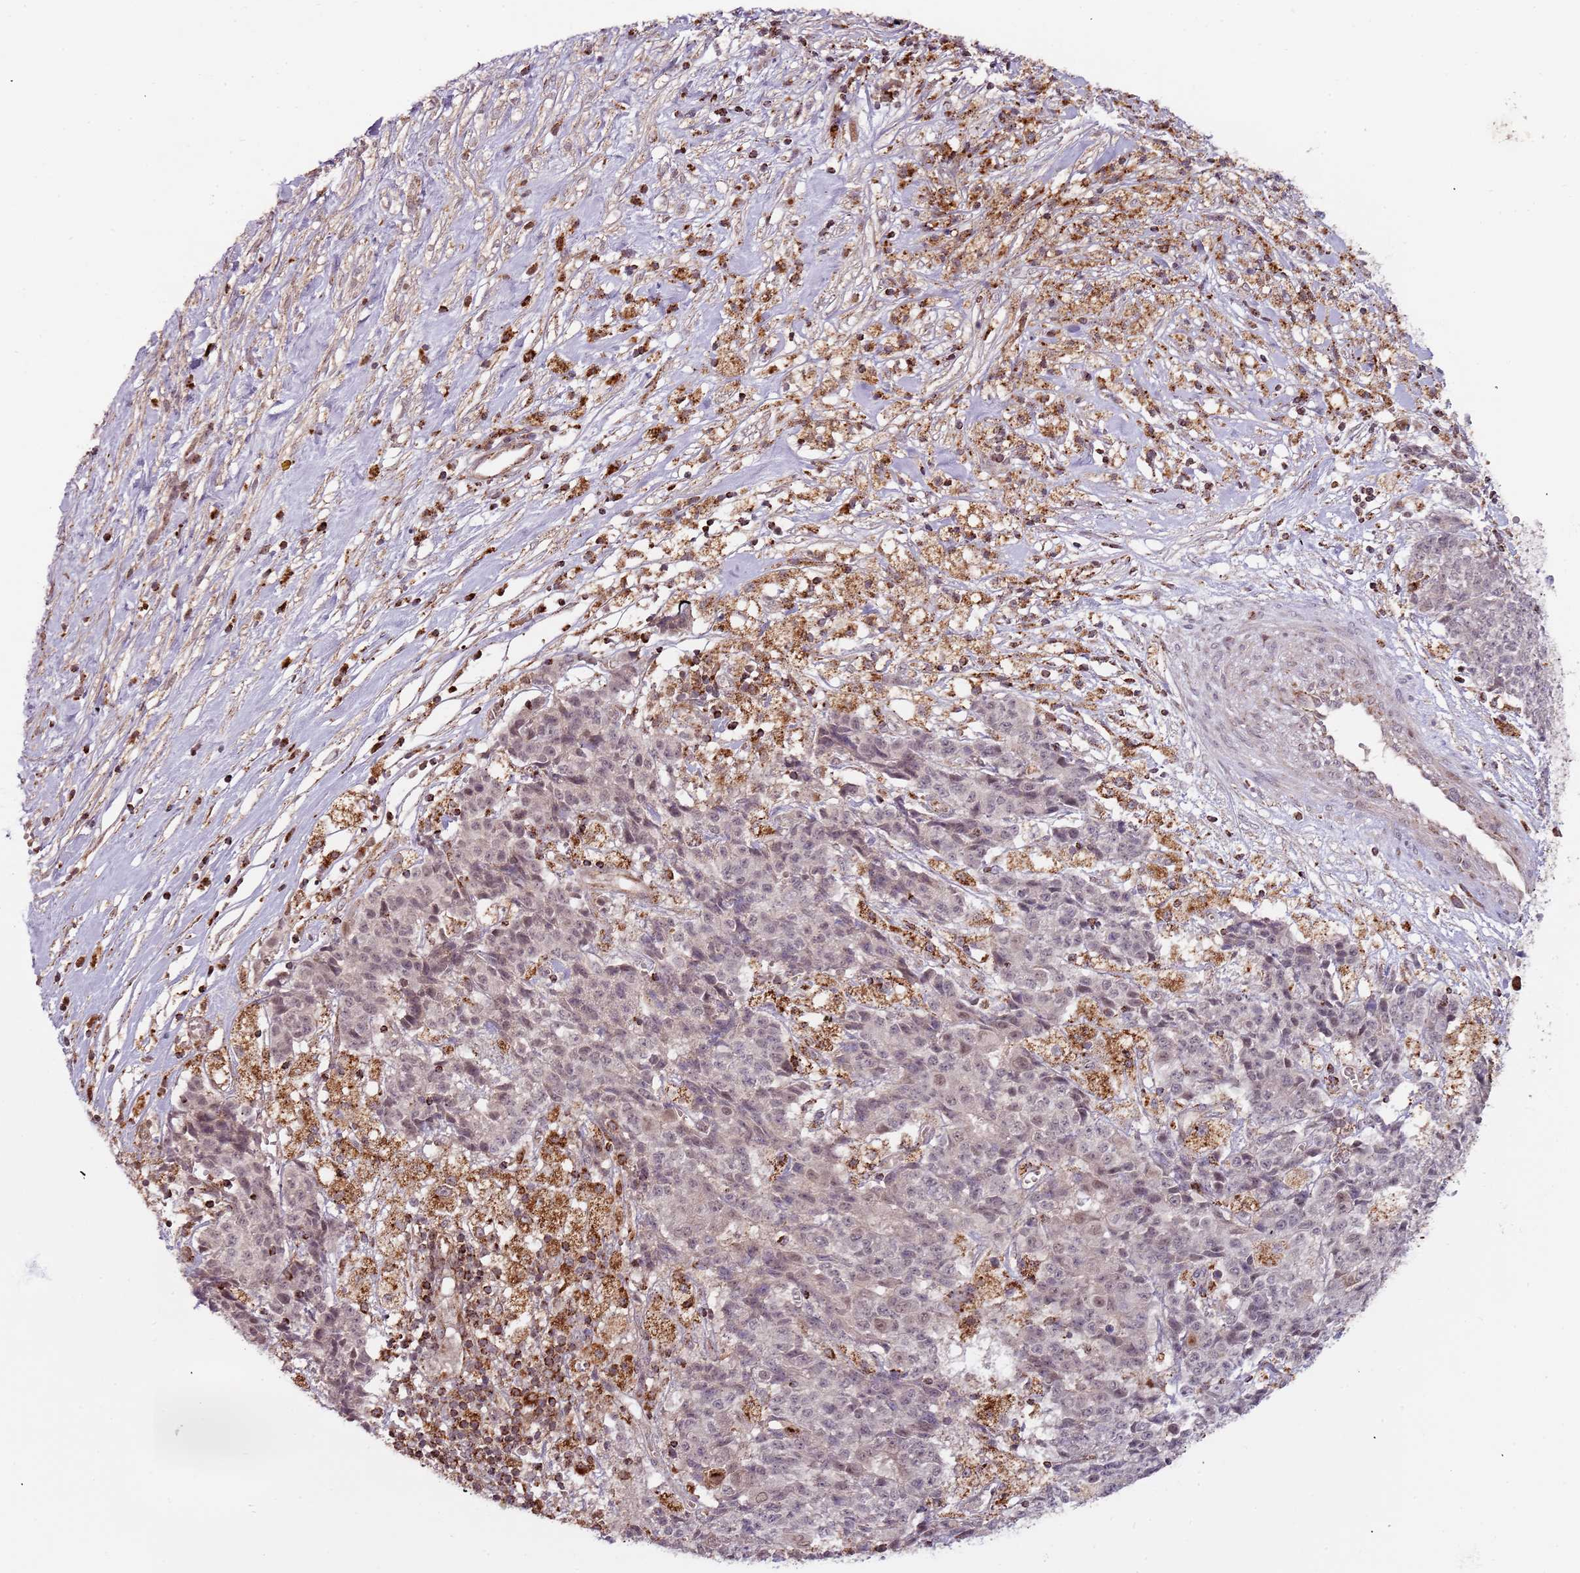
{"staining": {"intensity": "negative", "quantity": "none", "location": "none"}, "tissue": "ovarian cancer", "cell_type": "Tumor cells", "image_type": "cancer", "snomed": [{"axis": "morphology", "description": "Carcinoma, endometroid"}, {"axis": "topography", "description": "Ovary"}], "caption": "Tumor cells are negative for brown protein staining in ovarian cancer. (DAB (3,3'-diaminobenzidine) immunohistochemistry visualized using brightfield microscopy, high magnification).", "gene": "ULK3", "patient": {"sex": "female", "age": 42}}